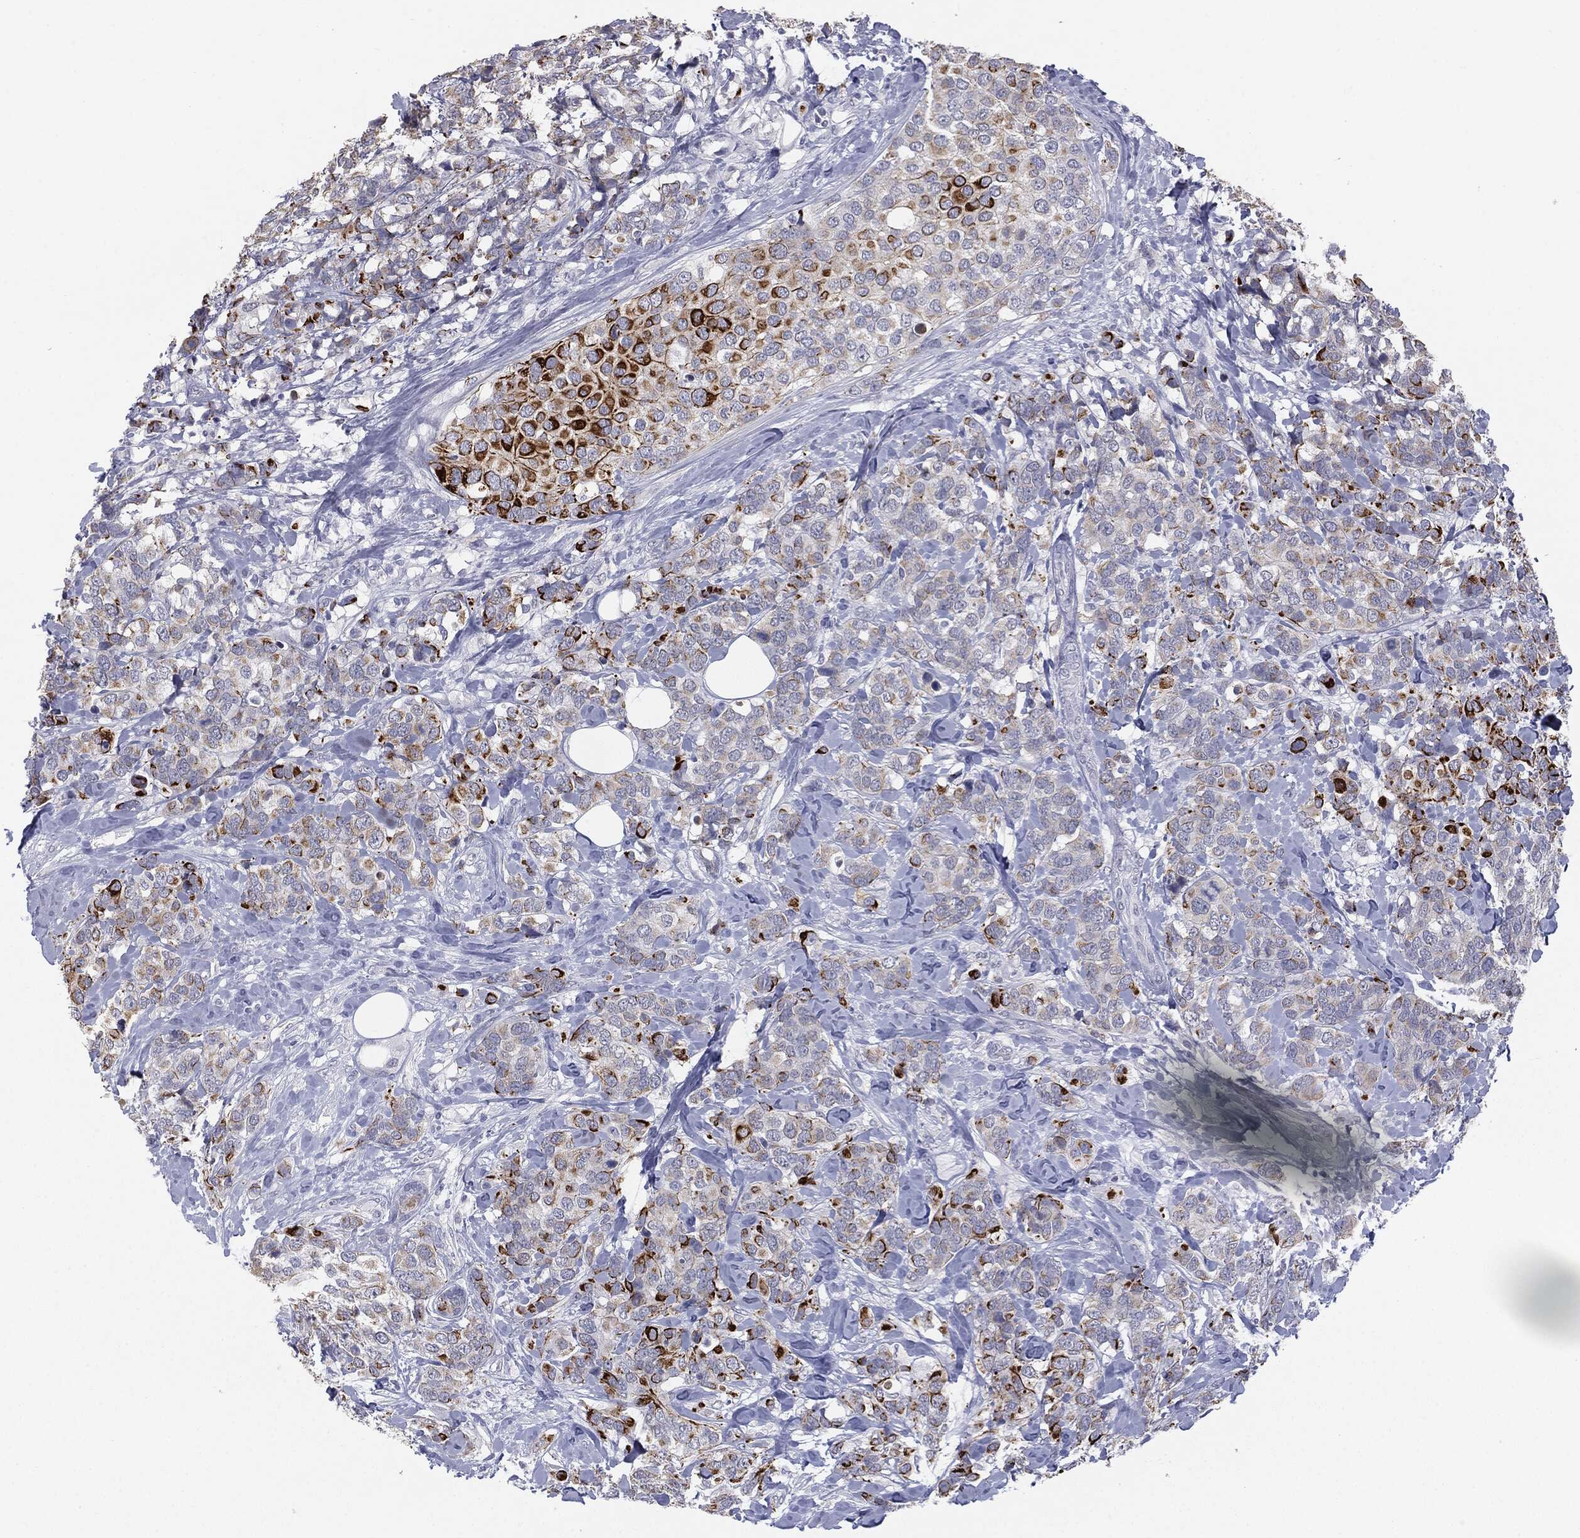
{"staining": {"intensity": "strong", "quantity": "<25%", "location": "cytoplasmic/membranous"}, "tissue": "breast cancer", "cell_type": "Tumor cells", "image_type": "cancer", "snomed": [{"axis": "morphology", "description": "Lobular carcinoma"}, {"axis": "topography", "description": "Breast"}], "caption": "Immunohistochemical staining of breast cancer (lobular carcinoma) demonstrates medium levels of strong cytoplasmic/membranous staining in approximately <25% of tumor cells.", "gene": "MUC1", "patient": {"sex": "female", "age": 59}}